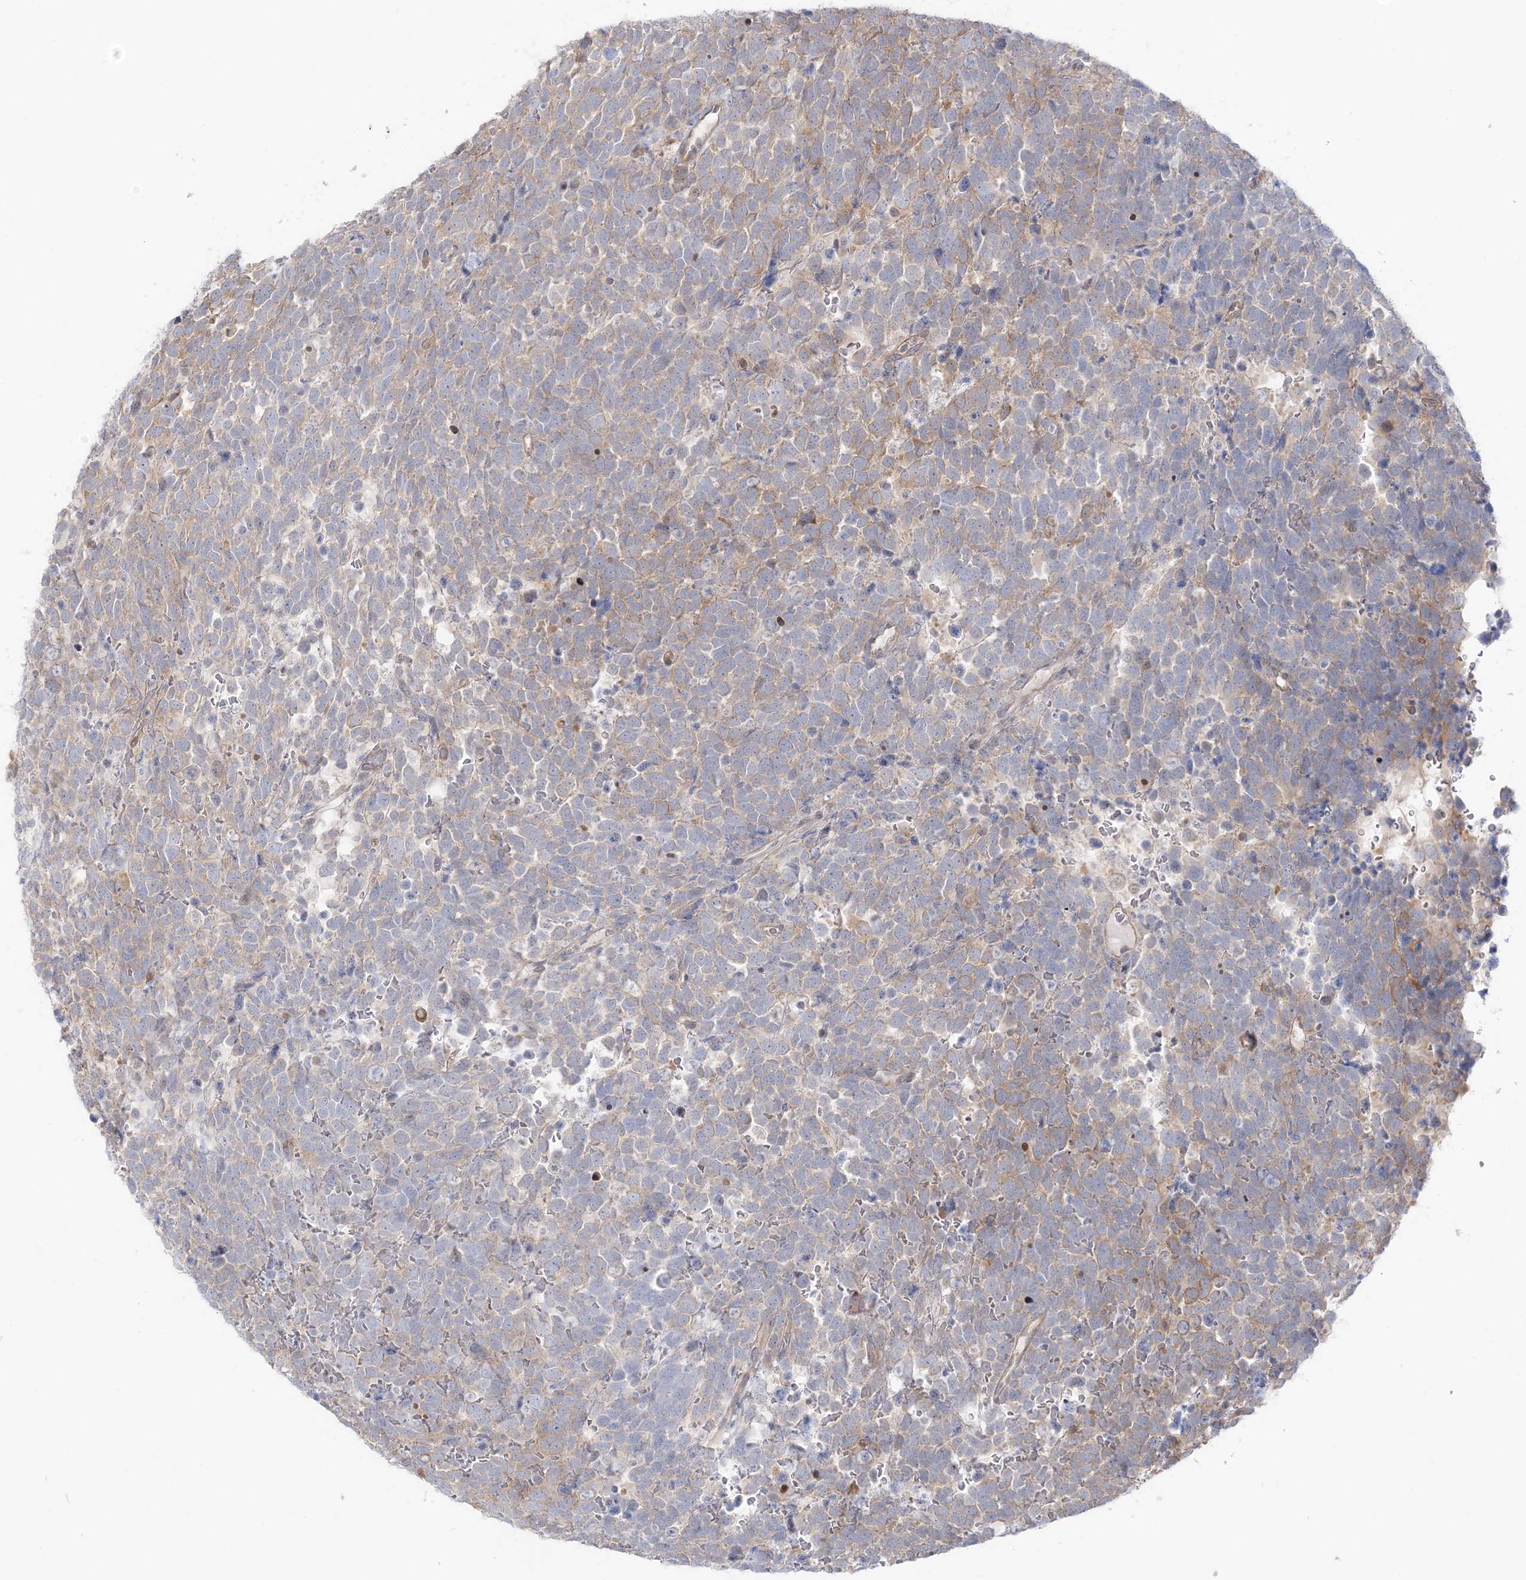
{"staining": {"intensity": "weak", "quantity": "25%-75%", "location": "cytoplasmic/membranous"}, "tissue": "urothelial cancer", "cell_type": "Tumor cells", "image_type": "cancer", "snomed": [{"axis": "morphology", "description": "Urothelial carcinoma, High grade"}, {"axis": "topography", "description": "Urinary bladder"}], "caption": "IHC of high-grade urothelial carcinoma displays low levels of weak cytoplasmic/membranous staining in about 25%-75% of tumor cells.", "gene": "THADA", "patient": {"sex": "female", "age": 82}}